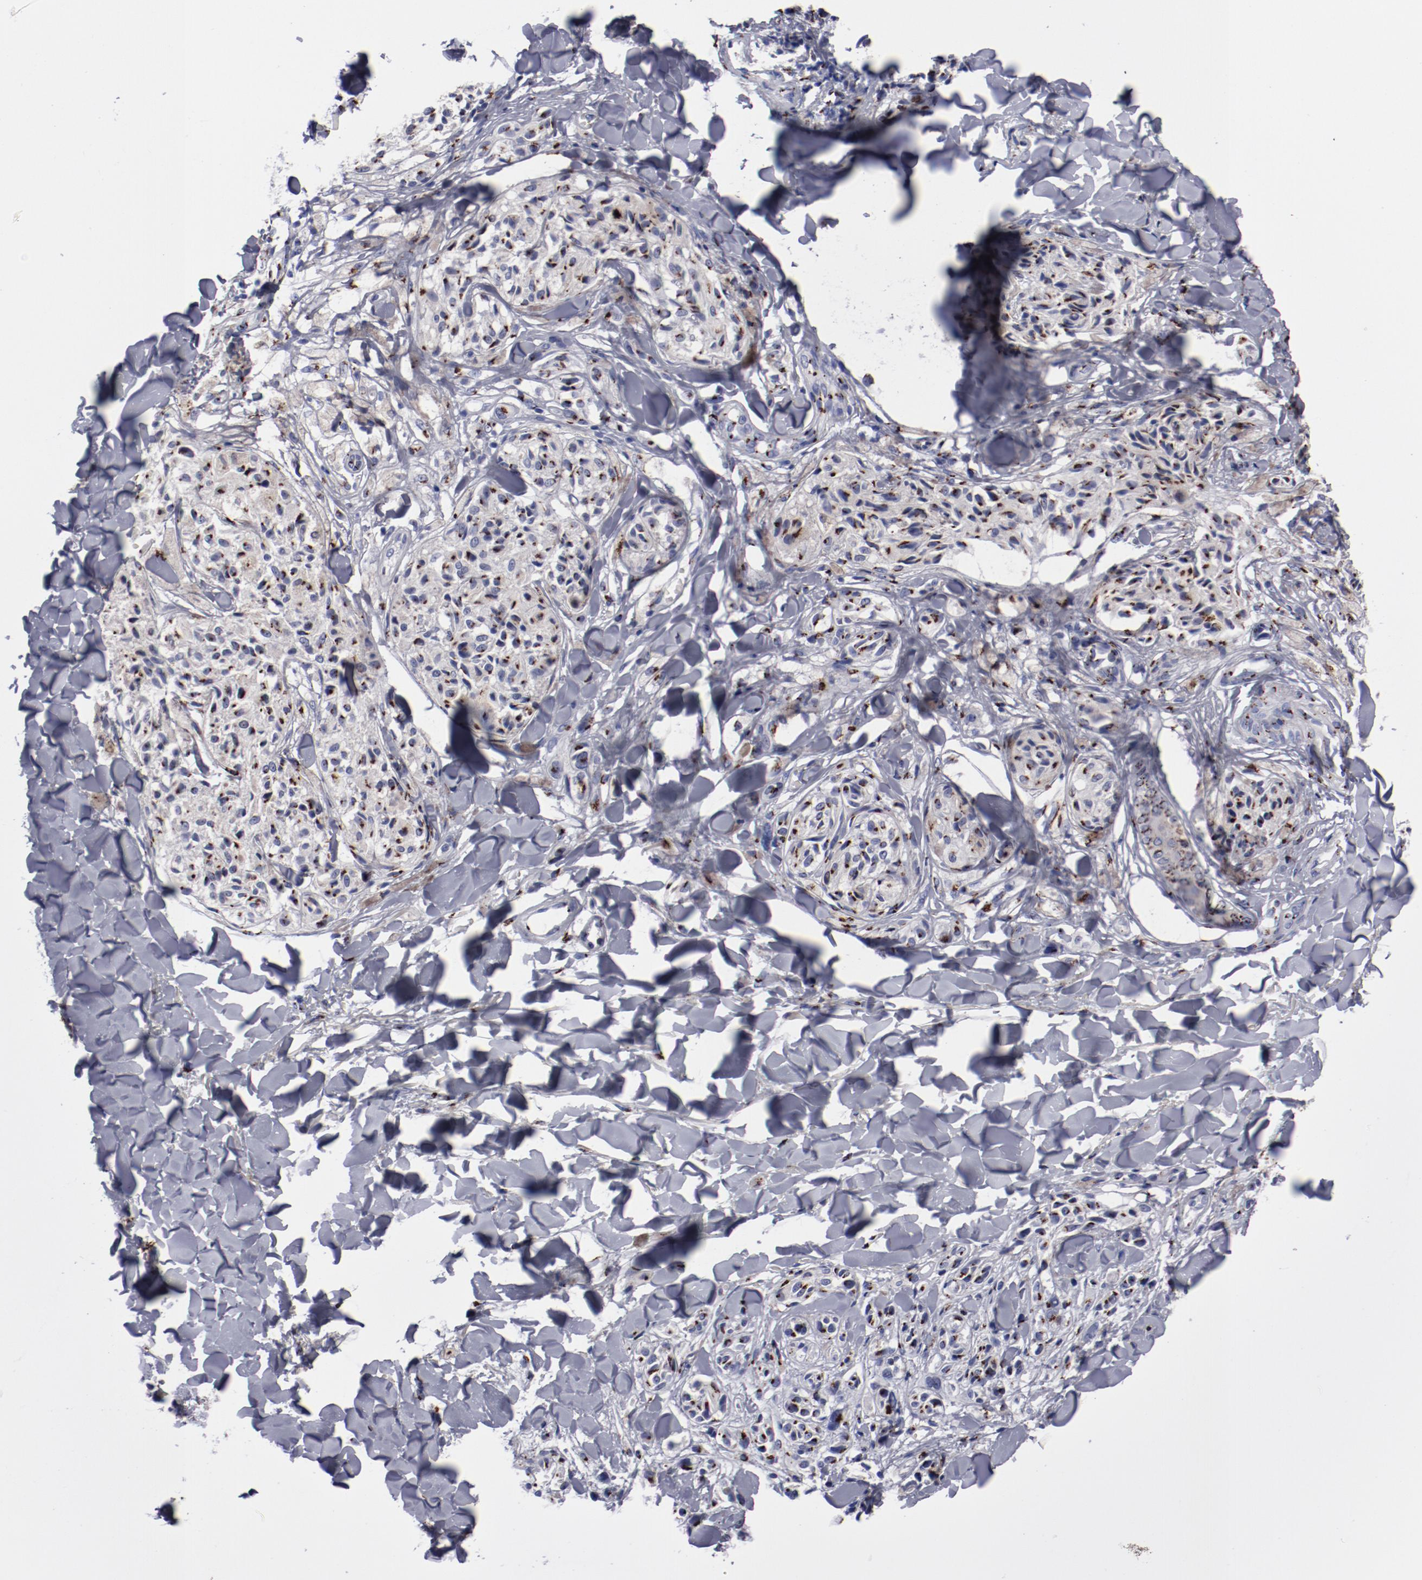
{"staining": {"intensity": "strong", "quantity": "25%-75%", "location": "cytoplasmic/membranous"}, "tissue": "melanoma", "cell_type": "Tumor cells", "image_type": "cancer", "snomed": [{"axis": "morphology", "description": "Malignant melanoma, Metastatic site"}, {"axis": "topography", "description": "Skin"}], "caption": "Malignant melanoma (metastatic site) stained with DAB immunohistochemistry displays high levels of strong cytoplasmic/membranous positivity in about 25%-75% of tumor cells. The protein is stained brown, and the nuclei are stained in blue (DAB IHC with brightfield microscopy, high magnification).", "gene": "GOLIM4", "patient": {"sex": "female", "age": 66}}